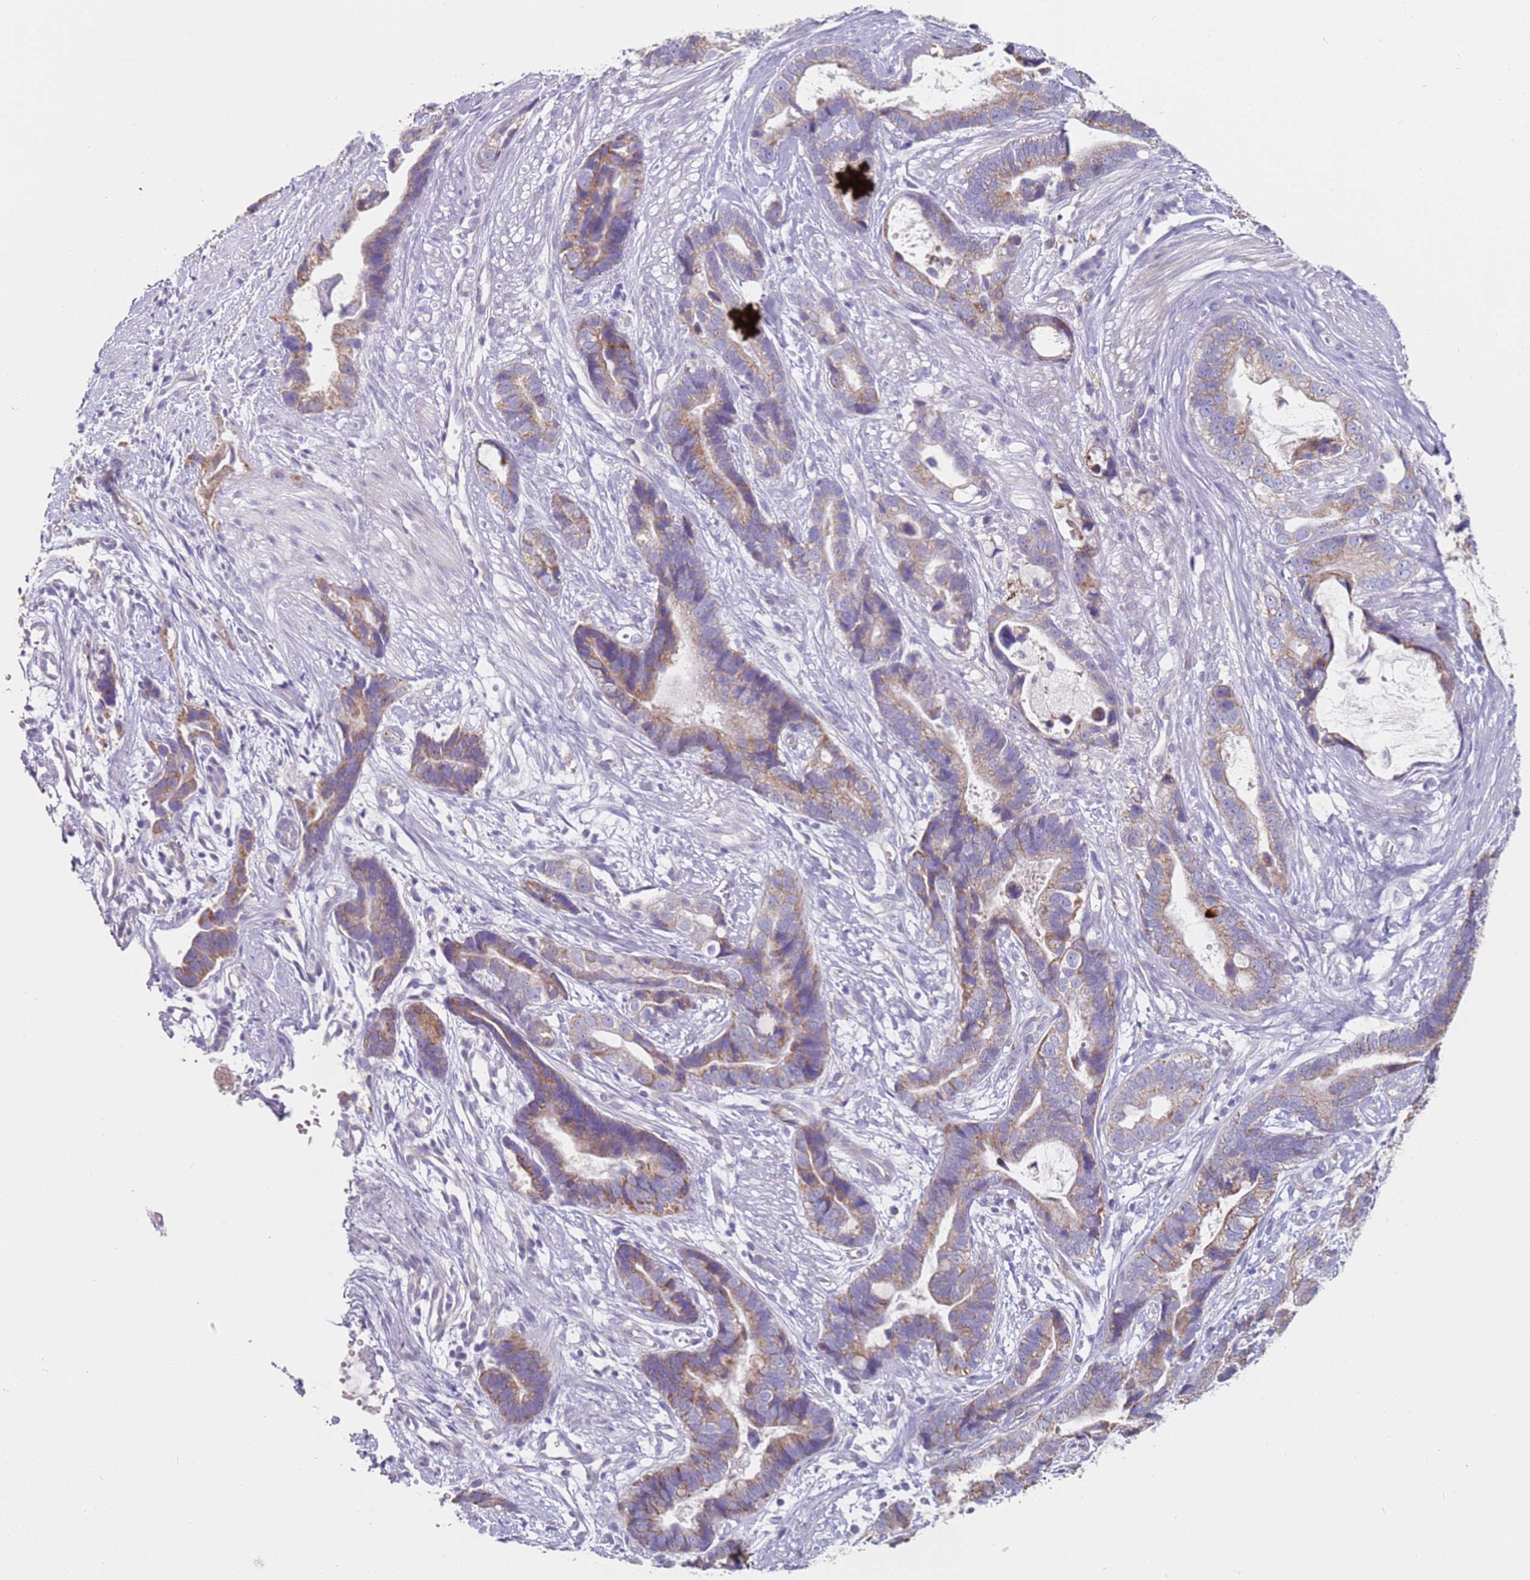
{"staining": {"intensity": "moderate", "quantity": "25%-75%", "location": "cytoplasmic/membranous"}, "tissue": "stomach cancer", "cell_type": "Tumor cells", "image_type": "cancer", "snomed": [{"axis": "morphology", "description": "Adenocarcinoma, NOS"}, {"axis": "topography", "description": "Stomach"}], "caption": "Human stomach cancer (adenocarcinoma) stained with a protein marker exhibits moderate staining in tumor cells.", "gene": "ALS2", "patient": {"sex": "male", "age": 55}}